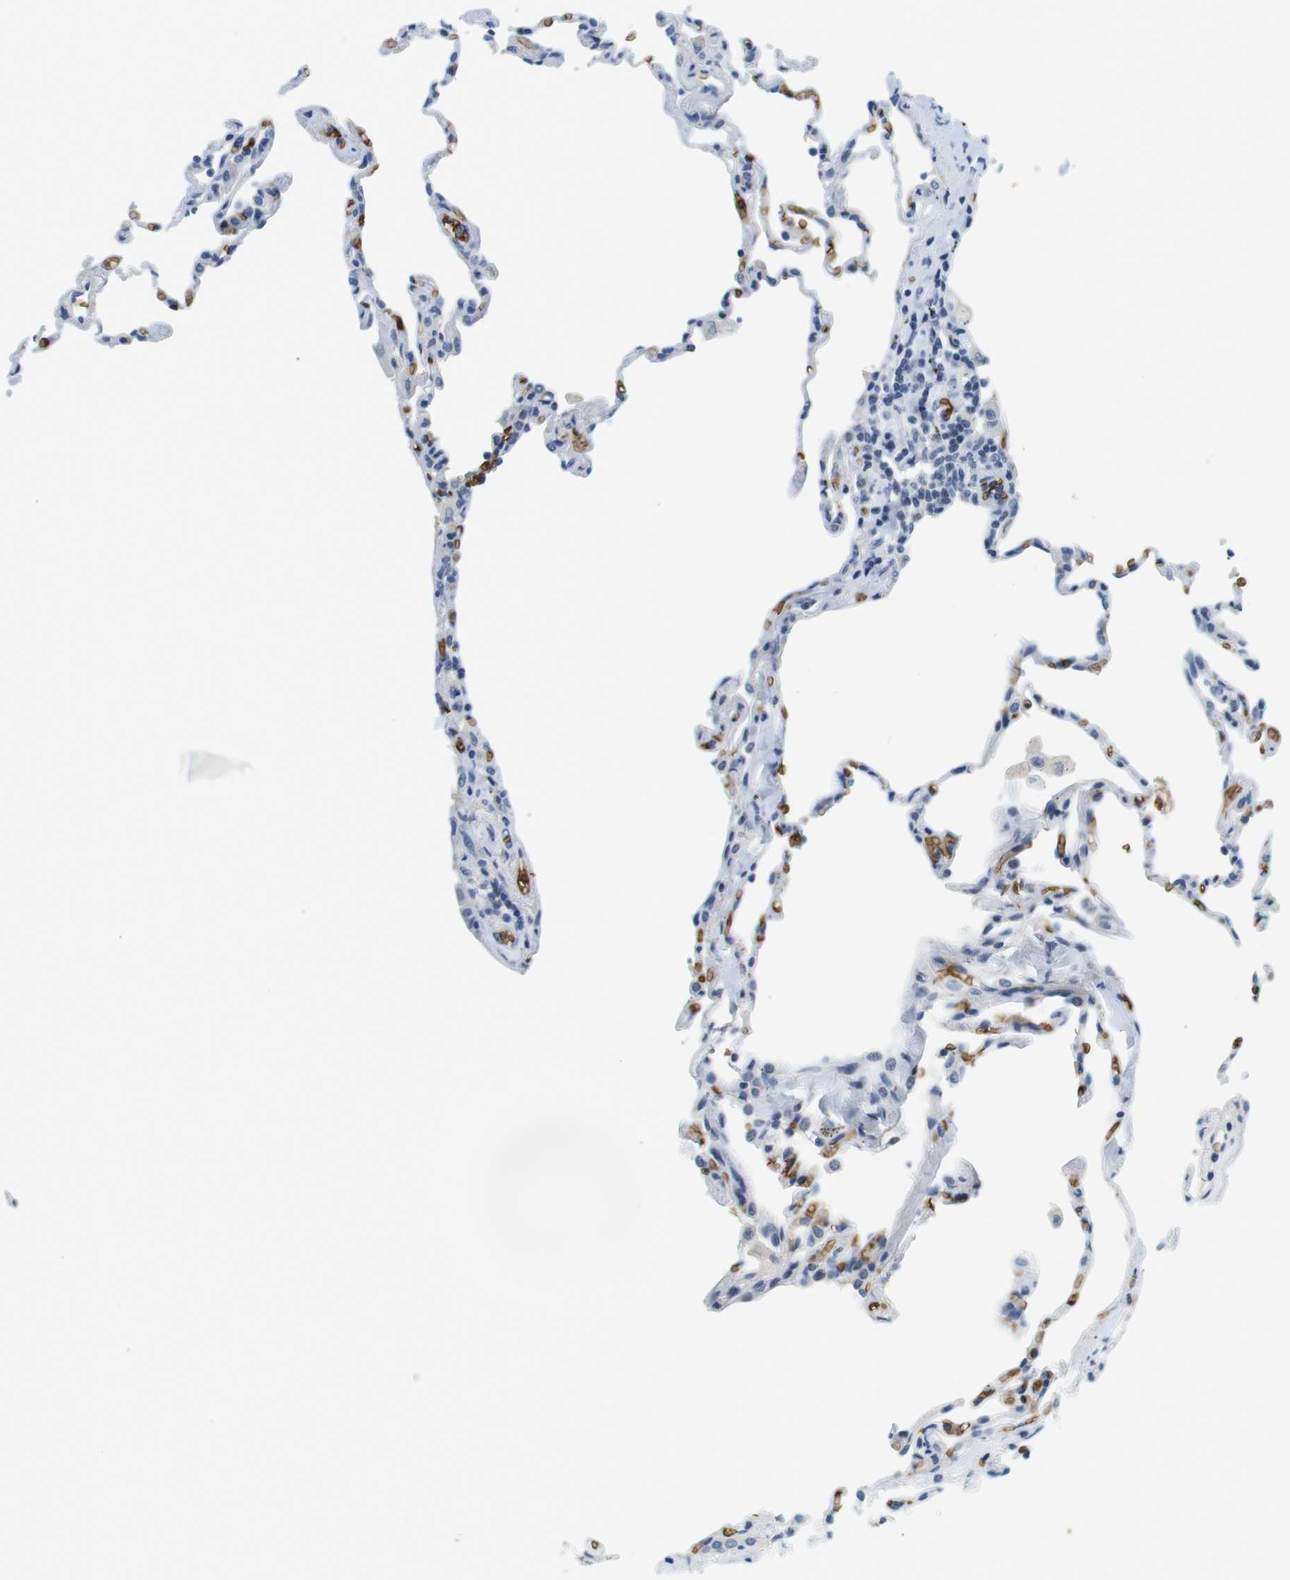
{"staining": {"intensity": "negative", "quantity": "none", "location": "none"}, "tissue": "lung", "cell_type": "Alveolar cells", "image_type": "normal", "snomed": [{"axis": "morphology", "description": "Normal tissue, NOS"}, {"axis": "topography", "description": "Lung"}], "caption": "This is an immunohistochemistry image of normal lung. There is no staining in alveolar cells.", "gene": "SLC4A1", "patient": {"sex": "male", "age": 59}}